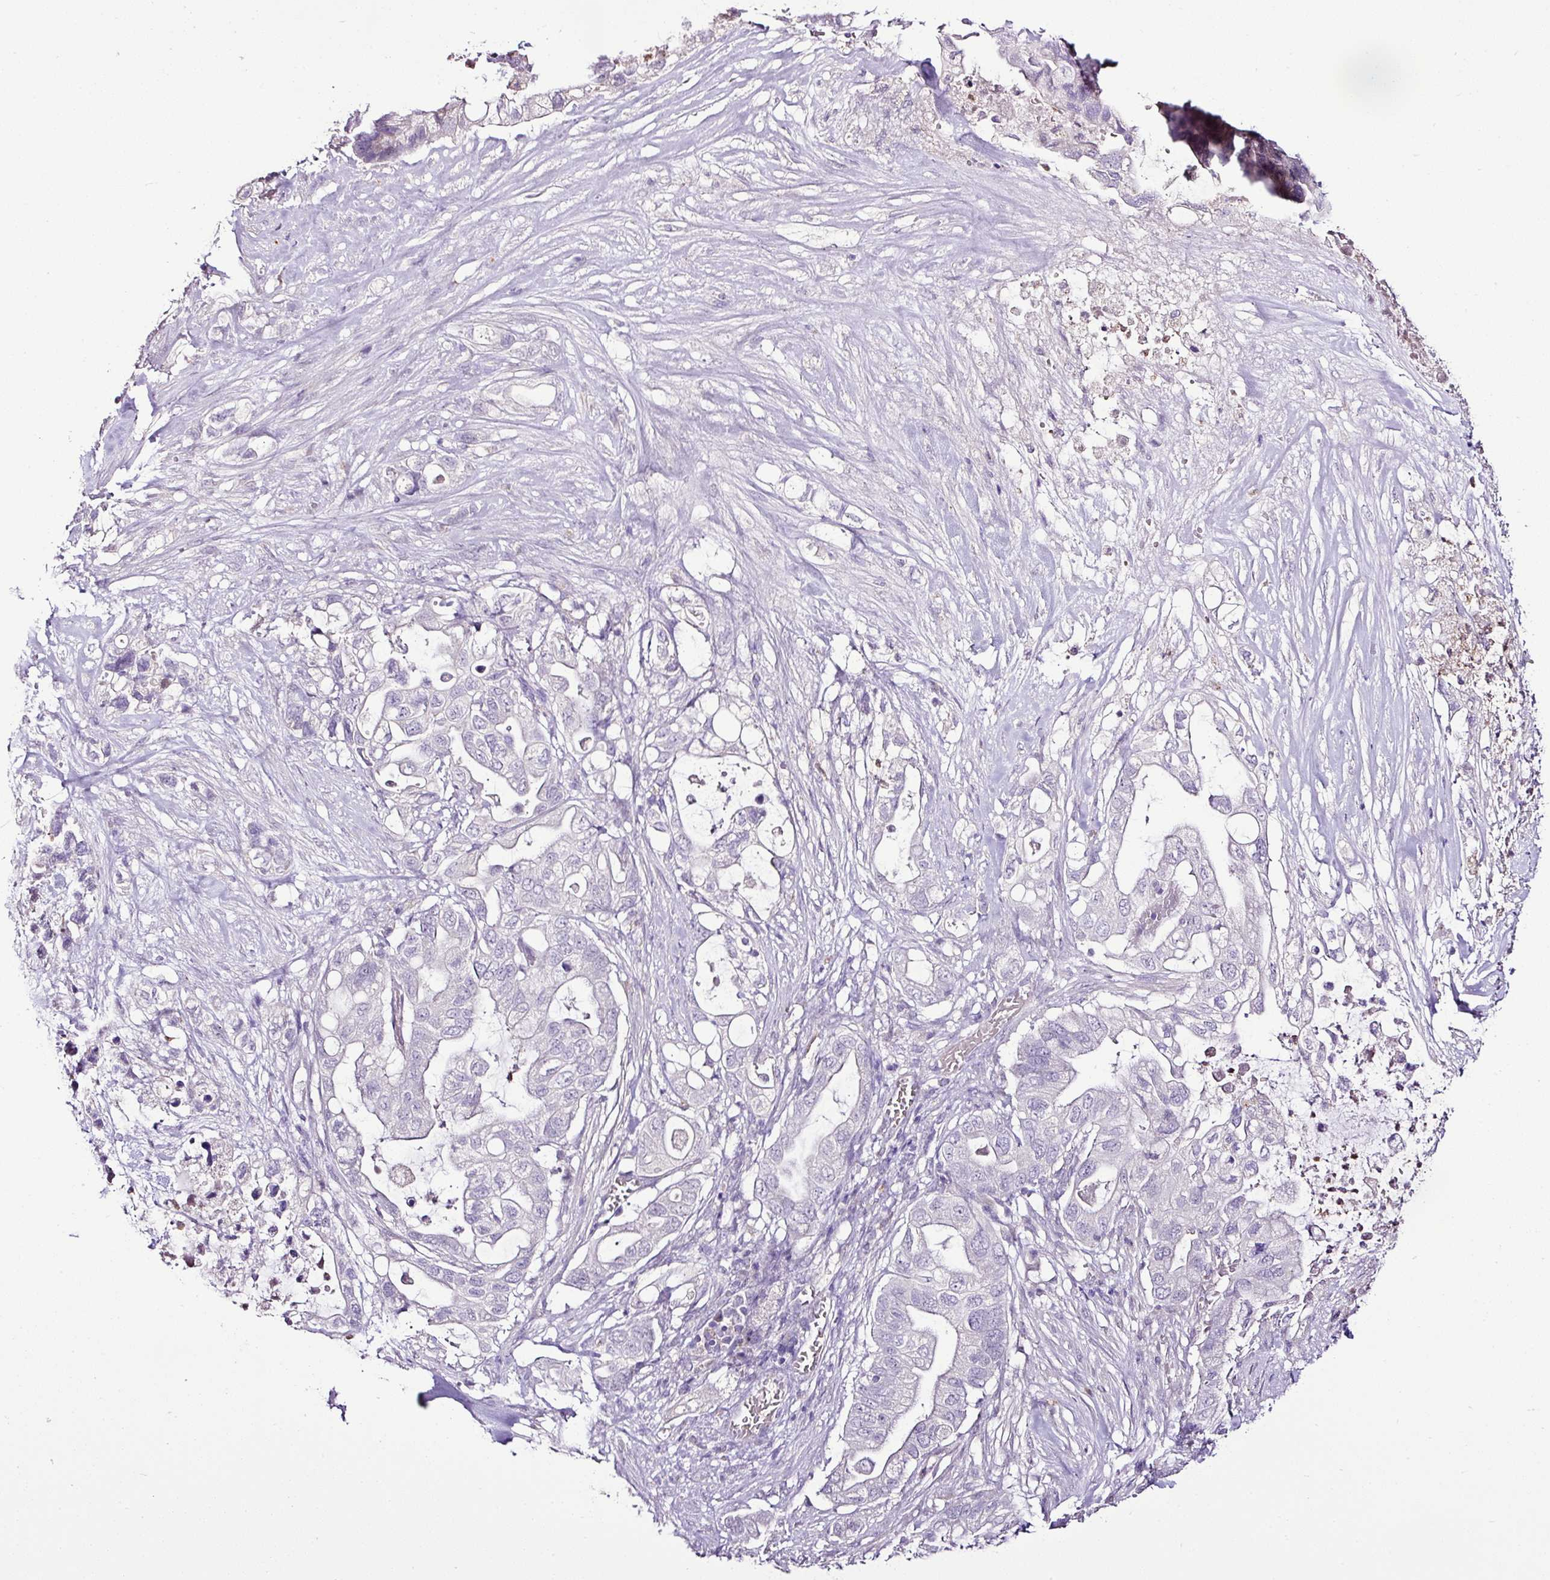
{"staining": {"intensity": "negative", "quantity": "none", "location": "none"}, "tissue": "pancreatic cancer", "cell_type": "Tumor cells", "image_type": "cancer", "snomed": [{"axis": "morphology", "description": "Adenocarcinoma, NOS"}, {"axis": "topography", "description": "Pancreas"}], "caption": "High power microscopy photomicrograph of an immunohistochemistry (IHC) histopathology image of pancreatic adenocarcinoma, revealing no significant staining in tumor cells.", "gene": "ESR1", "patient": {"sex": "female", "age": 72}}